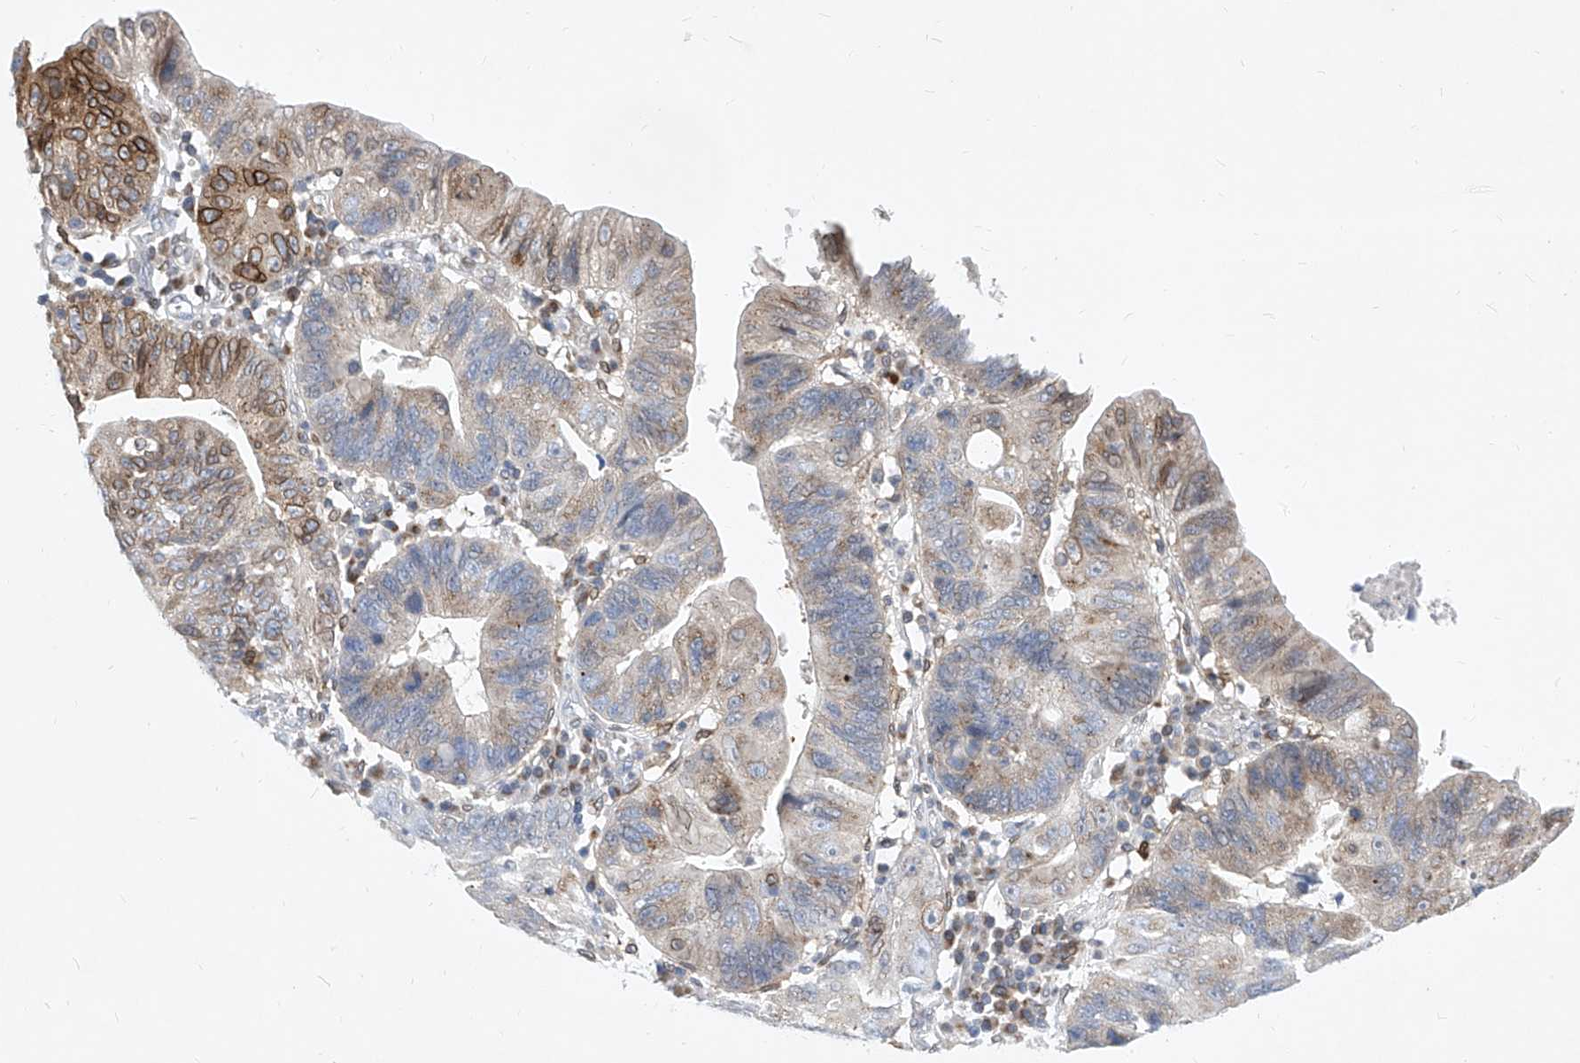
{"staining": {"intensity": "moderate", "quantity": "<25%", "location": "cytoplasmic/membranous,nuclear"}, "tissue": "stomach cancer", "cell_type": "Tumor cells", "image_type": "cancer", "snomed": [{"axis": "morphology", "description": "Adenocarcinoma, NOS"}, {"axis": "topography", "description": "Stomach"}], "caption": "Stomach adenocarcinoma stained with DAB IHC reveals low levels of moderate cytoplasmic/membranous and nuclear staining in approximately <25% of tumor cells.", "gene": "MX2", "patient": {"sex": "male", "age": 59}}